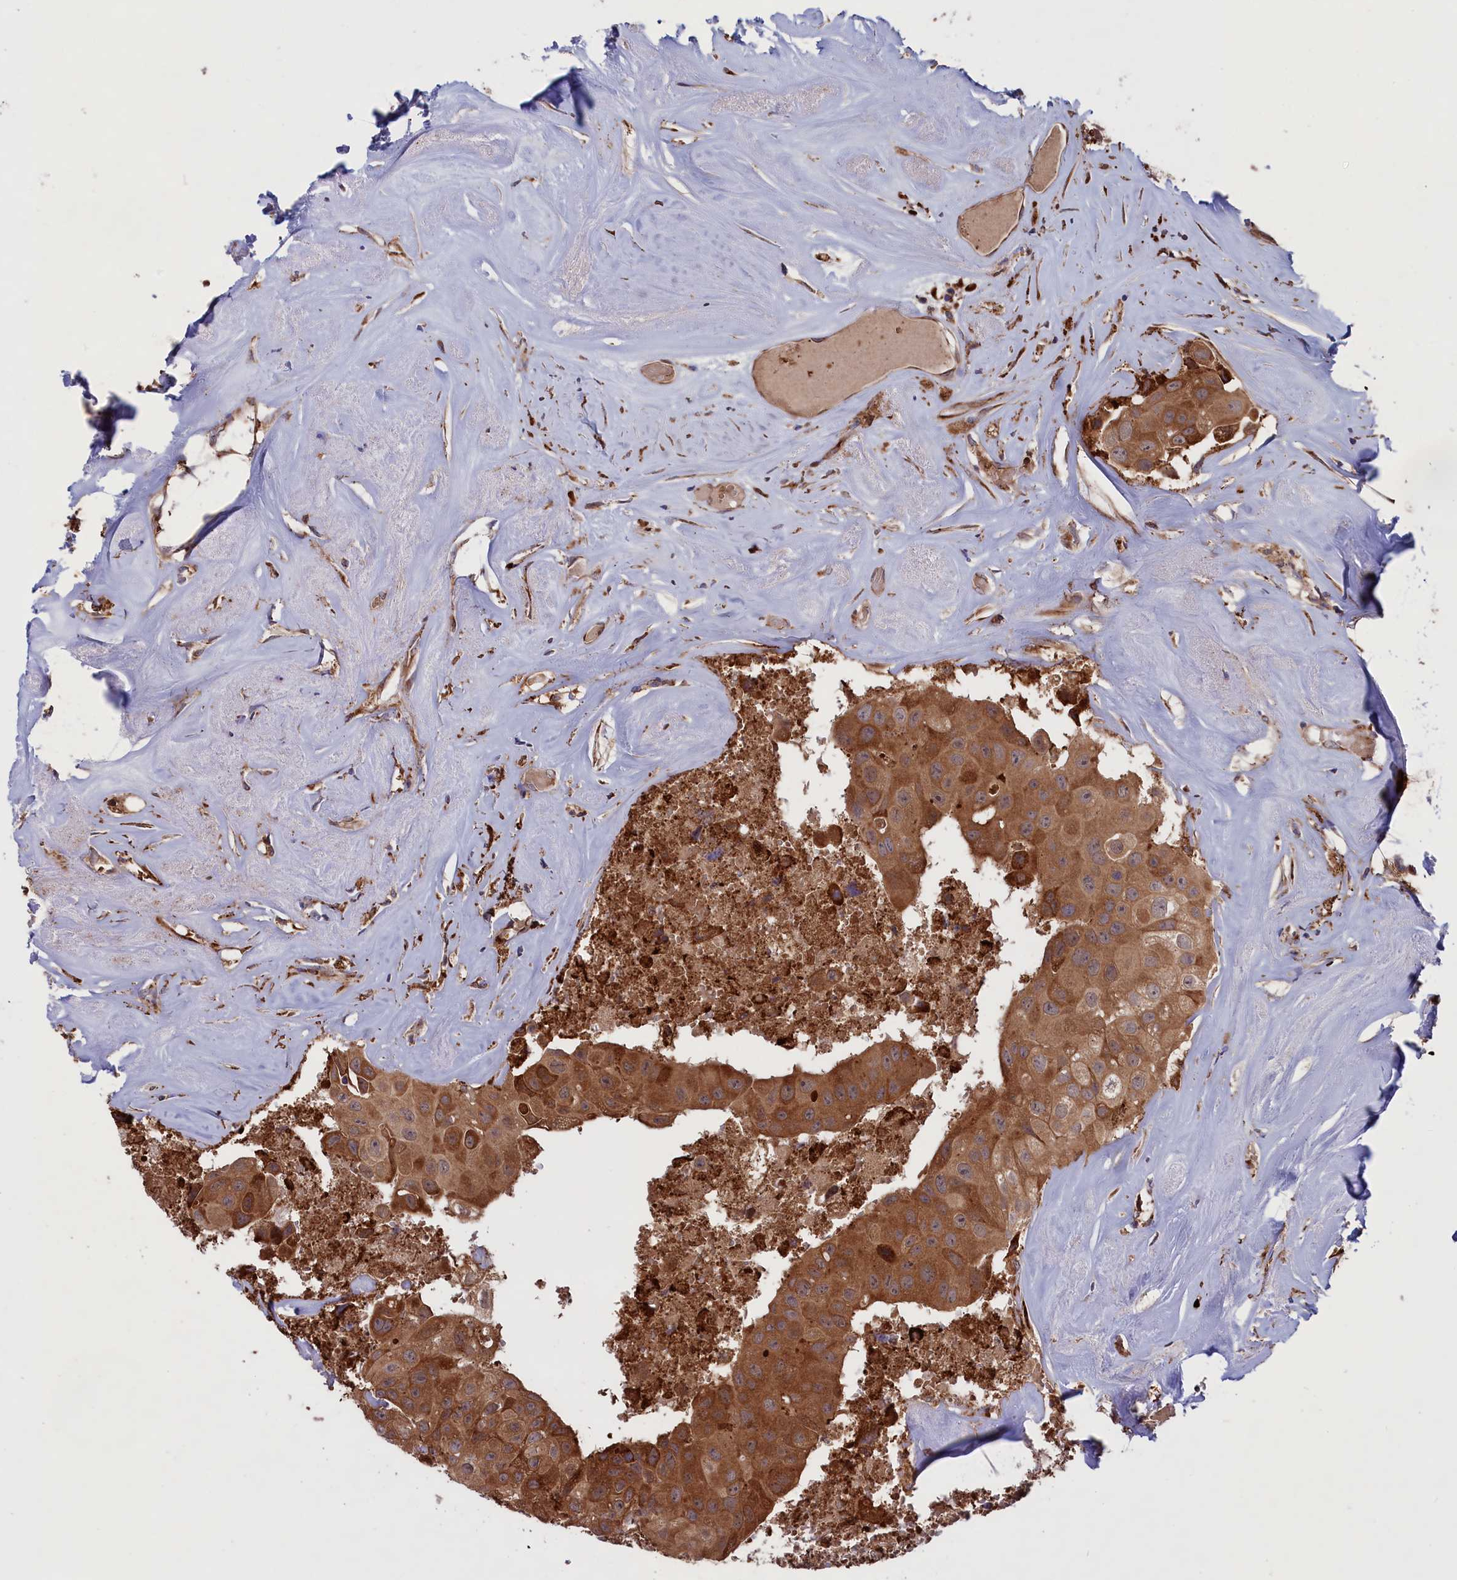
{"staining": {"intensity": "moderate", "quantity": ">75%", "location": "cytoplasmic/membranous"}, "tissue": "head and neck cancer", "cell_type": "Tumor cells", "image_type": "cancer", "snomed": [{"axis": "morphology", "description": "Adenocarcinoma, NOS"}, {"axis": "morphology", "description": "Adenocarcinoma, metastatic, NOS"}, {"axis": "topography", "description": "Head-Neck"}], "caption": "Moderate cytoplasmic/membranous protein expression is seen in about >75% of tumor cells in head and neck cancer. (DAB IHC, brown staining for protein, blue staining for nuclei).", "gene": "PLA2G4C", "patient": {"sex": "male", "age": 75}}